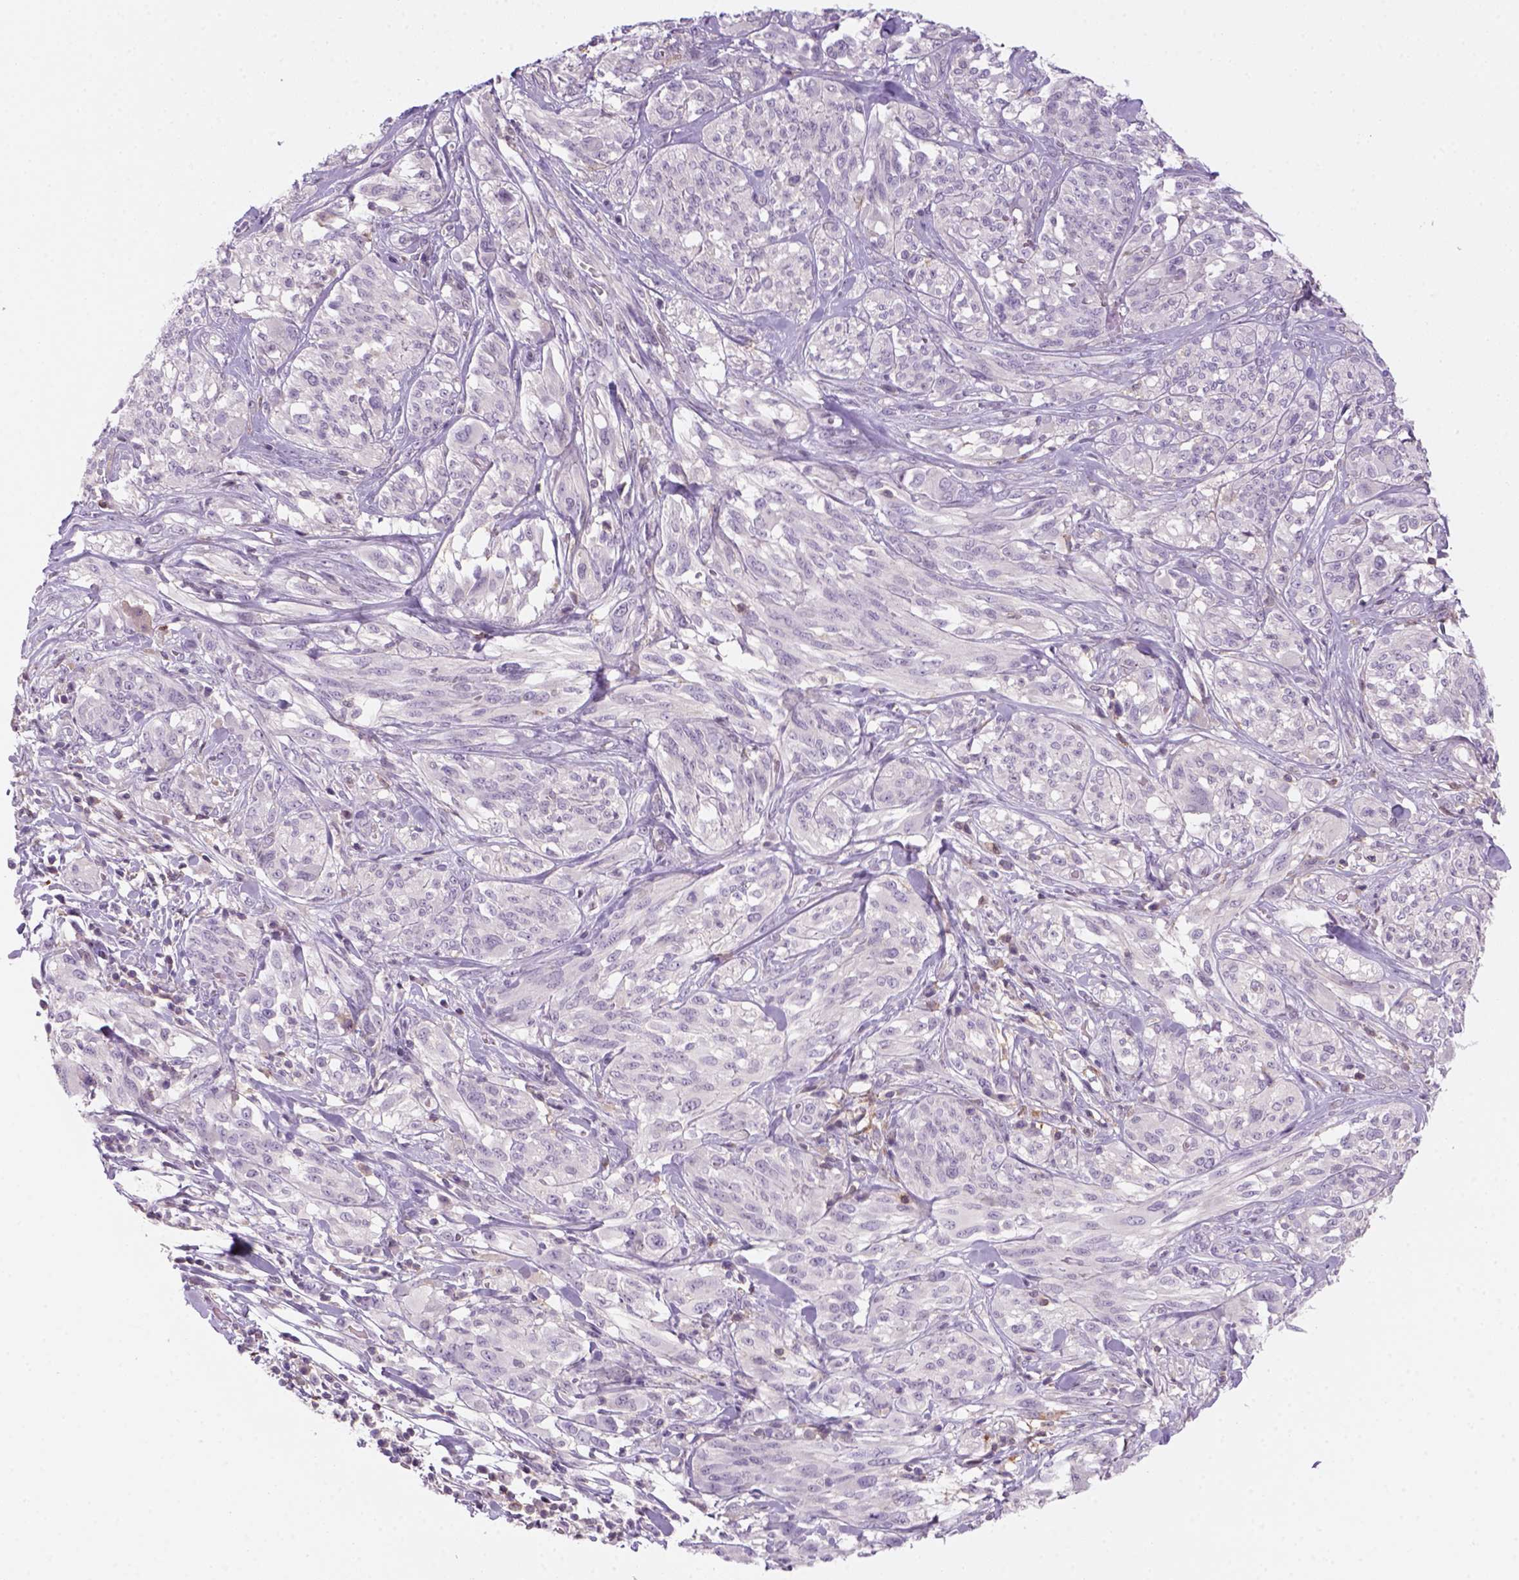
{"staining": {"intensity": "negative", "quantity": "none", "location": "none"}, "tissue": "melanoma", "cell_type": "Tumor cells", "image_type": "cancer", "snomed": [{"axis": "morphology", "description": "Malignant melanoma, NOS"}, {"axis": "topography", "description": "Skin"}], "caption": "Immunohistochemical staining of melanoma reveals no significant expression in tumor cells.", "gene": "GOT1", "patient": {"sex": "female", "age": 91}}